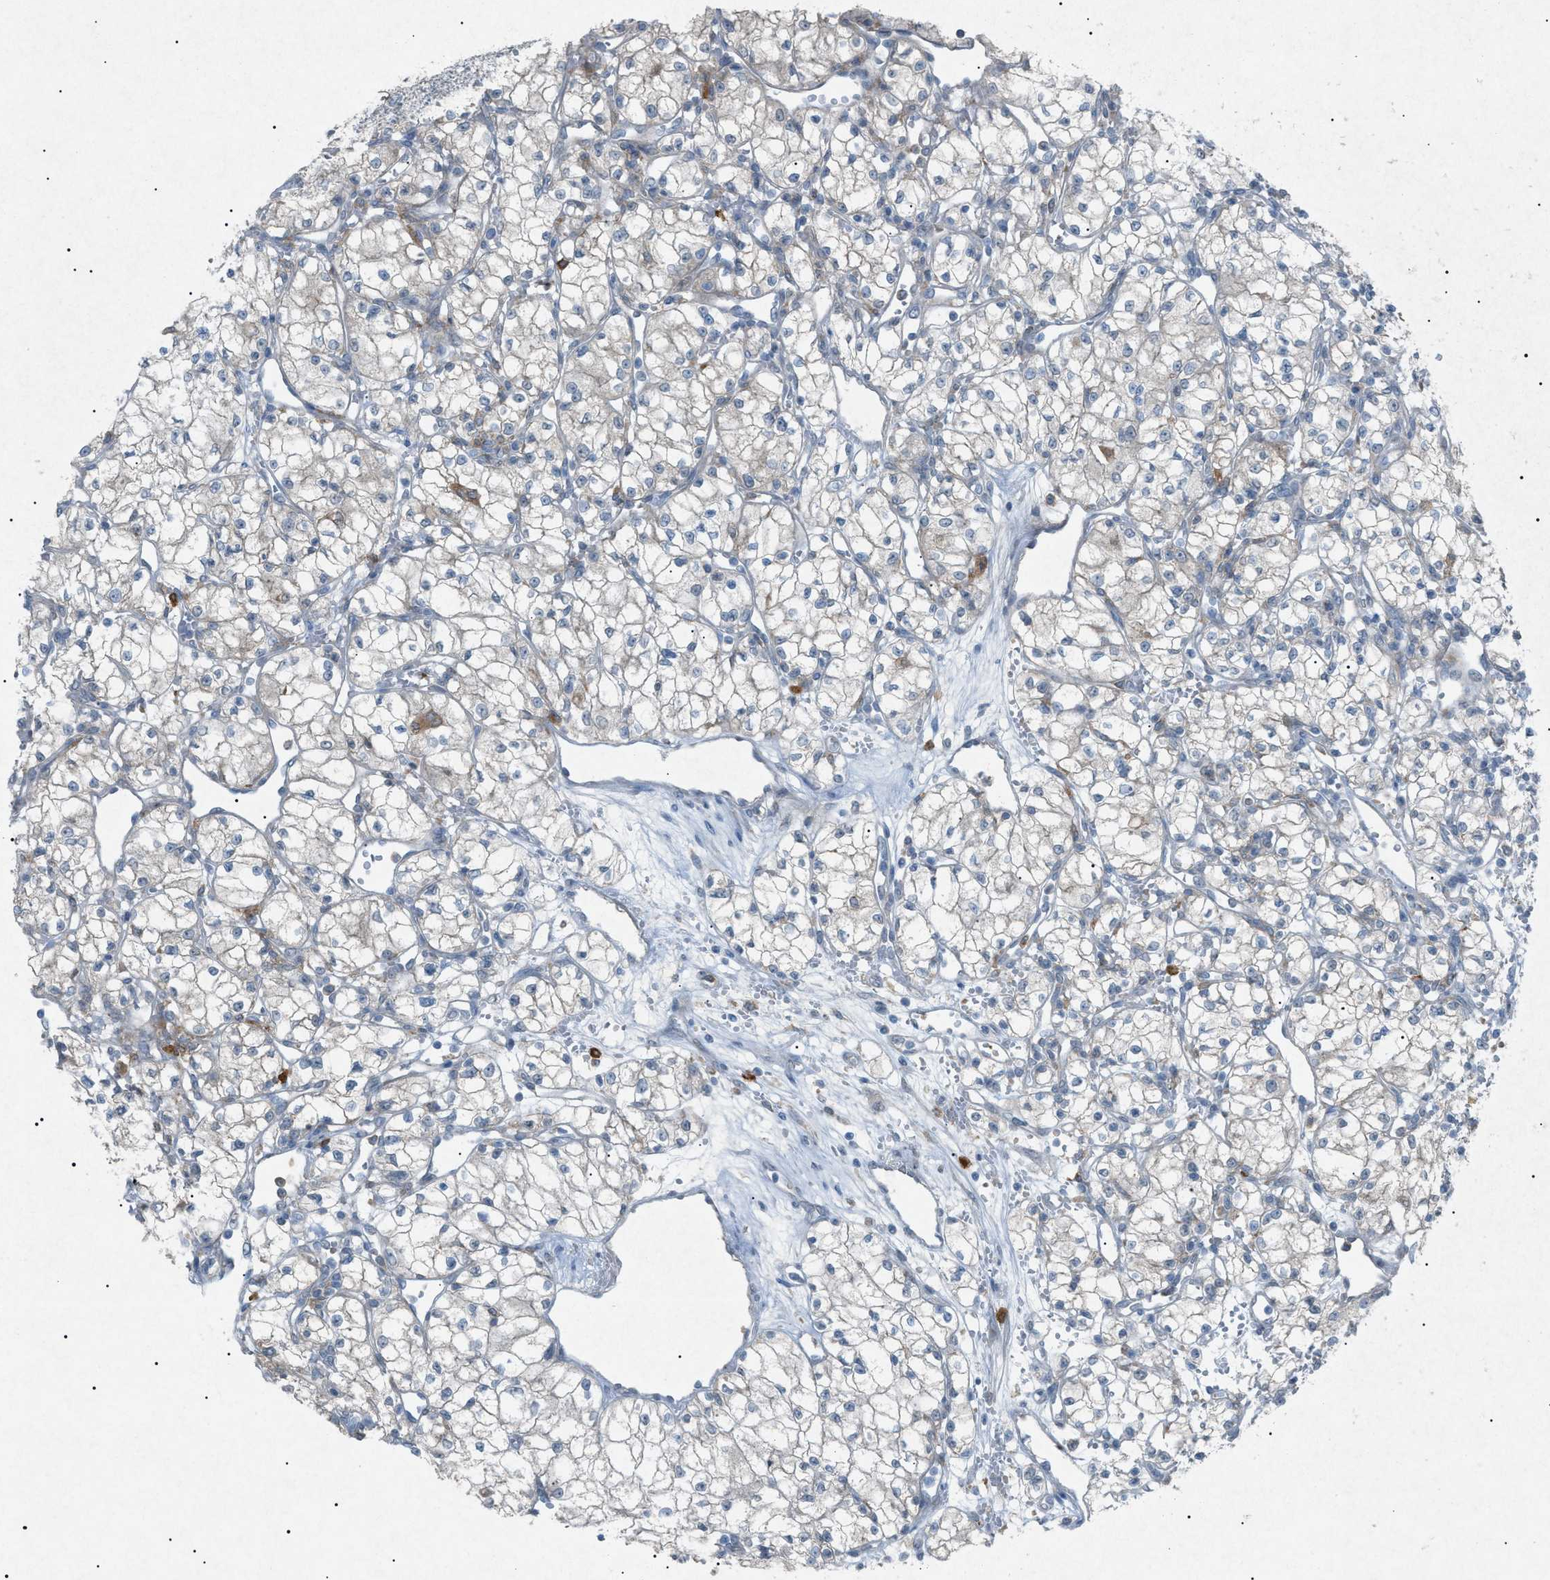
{"staining": {"intensity": "weak", "quantity": "<25%", "location": "cytoplasmic/membranous"}, "tissue": "renal cancer", "cell_type": "Tumor cells", "image_type": "cancer", "snomed": [{"axis": "morphology", "description": "Normal tissue, NOS"}, {"axis": "morphology", "description": "Adenocarcinoma, NOS"}, {"axis": "topography", "description": "Kidney"}], "caption": "High magnification brightfield microscopy of renal cancer stained with DAB (3,3'-diaminobenzidine) (brown) and counterstained with hematoxylin (blue): tumor cells show no significant staining. (DAB IHC visualized using brightfield microscopy, high magnification).", "gene": "BTK", "patient": {"sex": "male", "age": 59}}